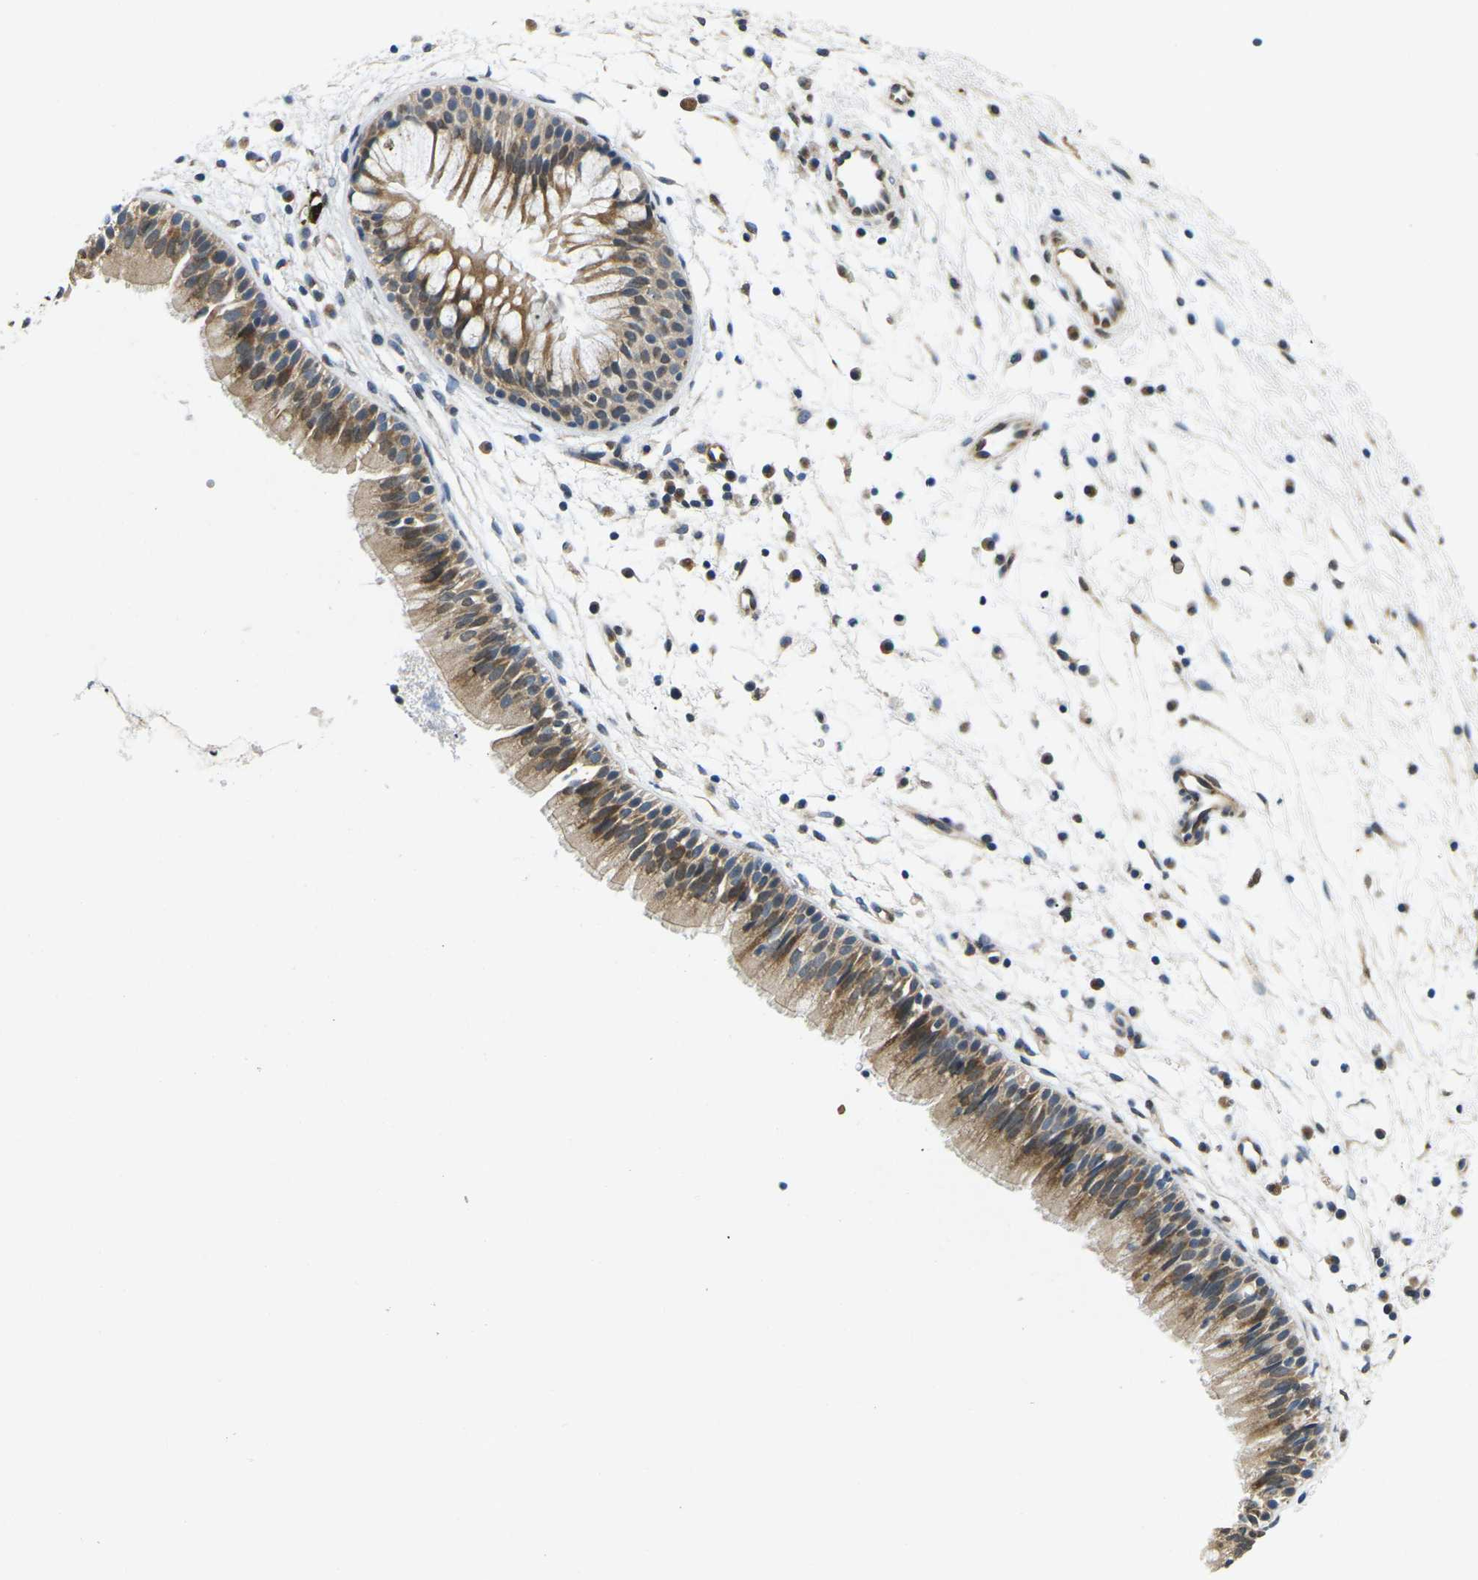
{"staining": {"intensity": "moderate", "quantity": ">75%", "location": "cytoplasmic/membranous,nuclear"}, "tissue": "nasopharynx", "cell_type": "Respiratory epithelial cells", "image_type": "normal", "snomed": [{"axis": "morphology", "description": "Normal tissue, NOS"}, {"axis": "topography", "description": "Nasopharynx"}], "caption": "Brown immunohistochemical staining in normal nasopharynx reveals moderate cytoplasmic/membranous,nuclear expression in about >75% of respiratory epithelial cells. (DAB IHC with brightfield microscopy, high magnification).", "gene": "ERBB4", "patient": {"sex": "male", "age": 21}}